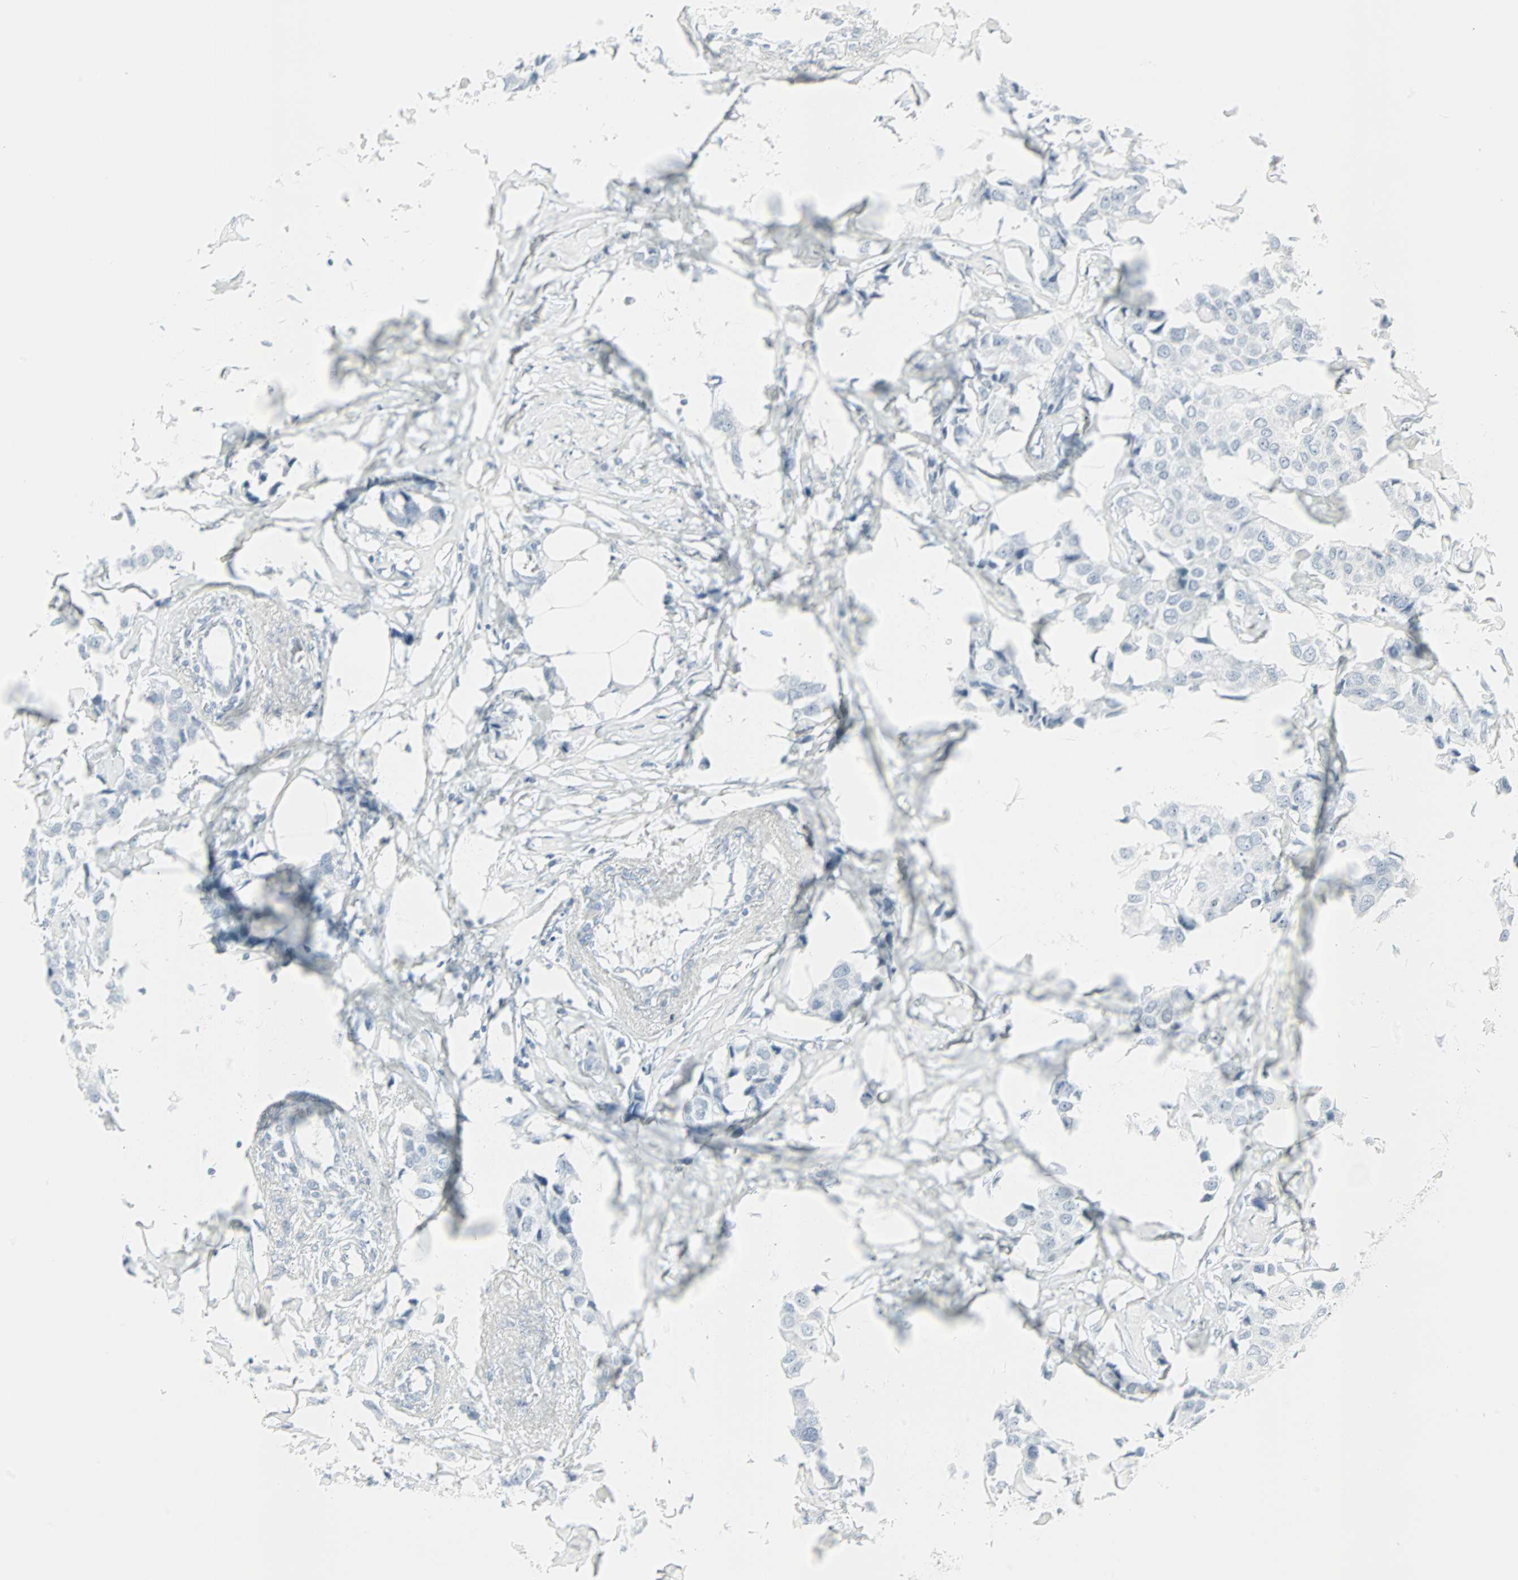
{"staining": {"intensity": "negative", "quantity": "none", "location": "none"}, "tissue": "breast cancer", "cell_type": "Tumor cells", "image_type": "cancer", "snomed": [{"axis": "morphology", "description": "Duct carcinoma"}, {"axis": "topography", "description": "Breast"}], "caption": "Human intraductal carcinoma (breast) stained for a protein using IHC exhibits no positivity in tumor cells.", "gene": "LANCL3", "patient": {"sex": "female", "age": 80}}